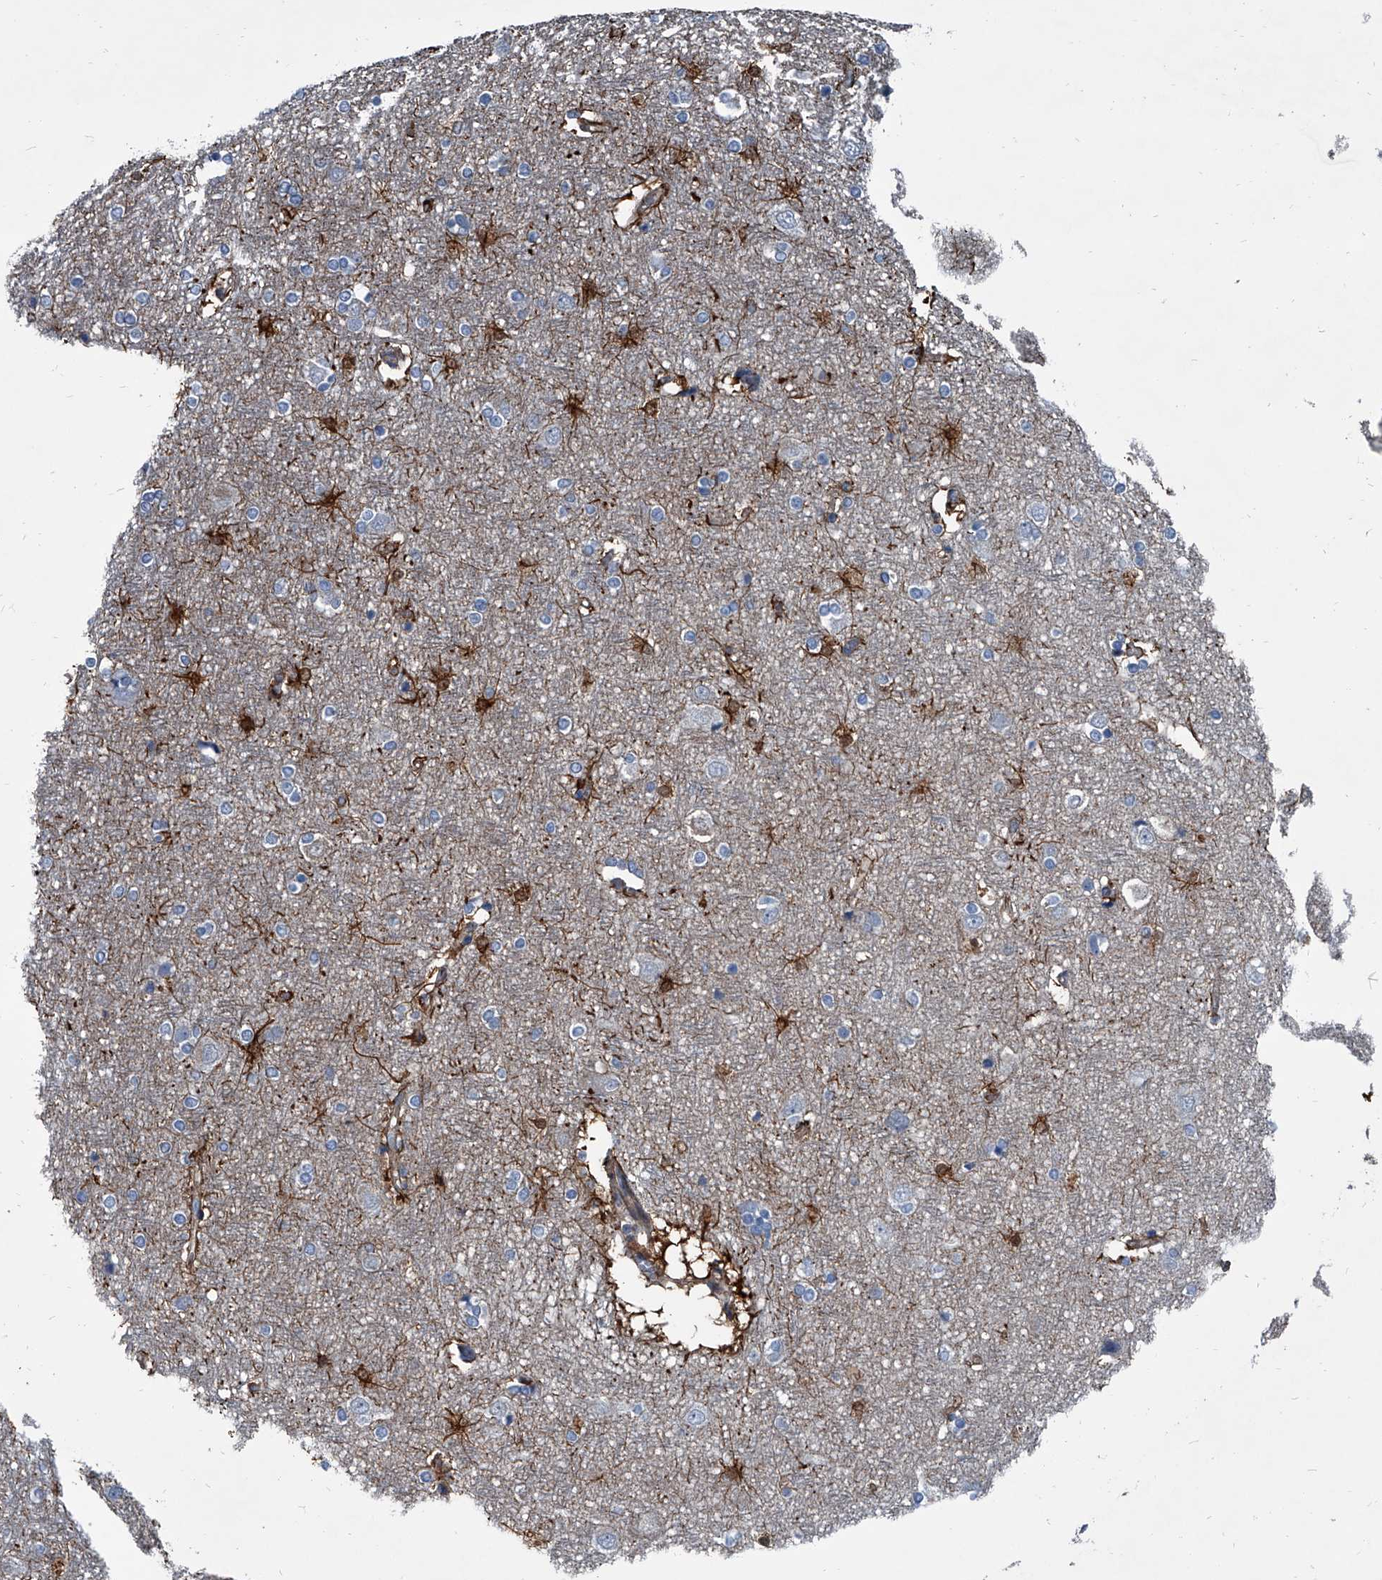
{"staining": {"intensity": "moderate", "quantity": ">75%", "location": "cytoplasmic/membranous"}, "tissue": "cerebral cortex", "cell_type": "Endothelial cells", "image_type": "normal", "snomed": [{"axis": "morphology", "description": "Normal tissue, NOS"}, {"axis": "topography", "description": "Cerebral cortex"}], "caption": "DAB (3,3'-diaminobenzidine) immunohistochemical staining of unremarkable human cerebral cortex shows moderate cytoplasmic/membranous protein staining in approximately >75% of endothelial cells.", "gene": "PLEC", "patient": {"sex": "male", "age": 54}}